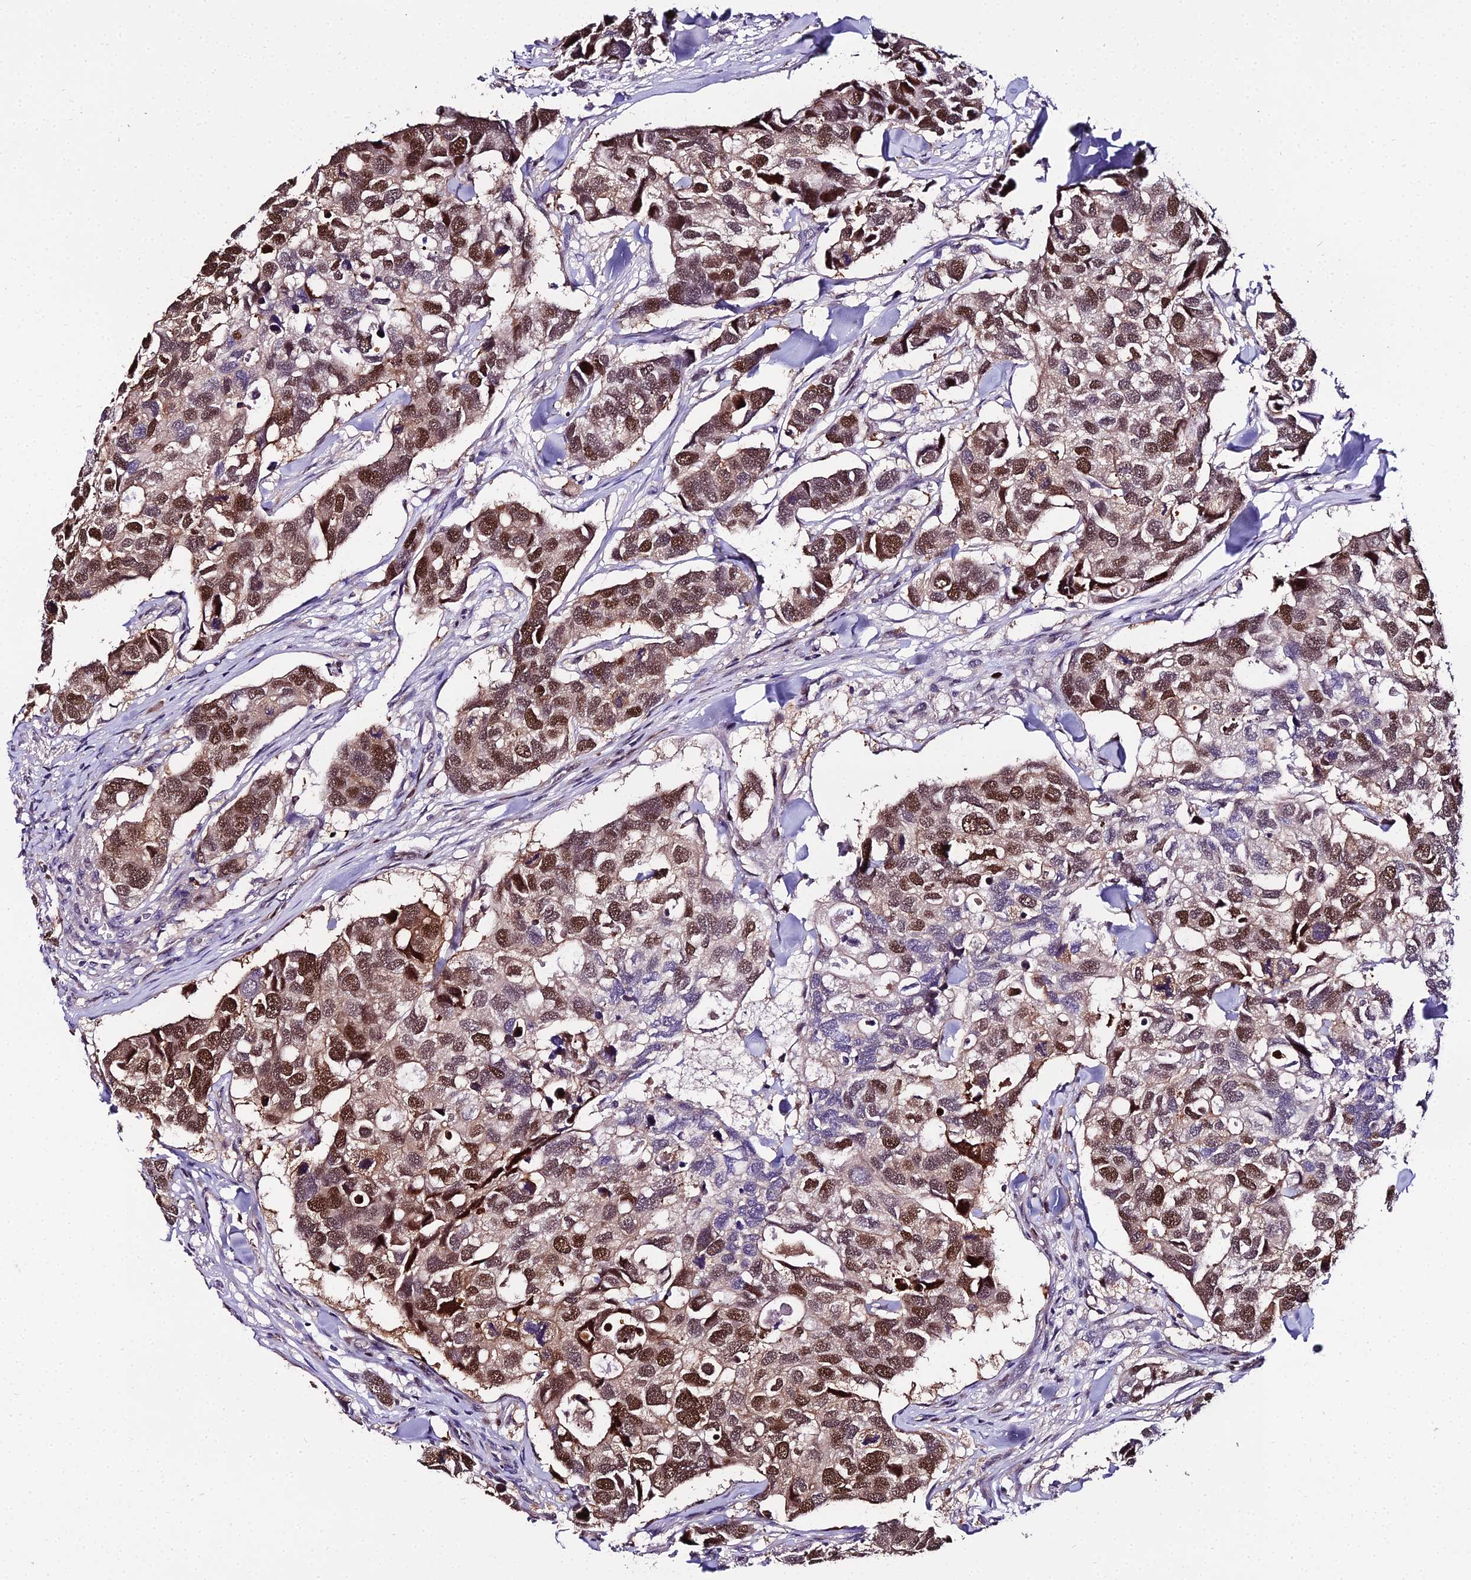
{"staining": {"intensity": "strong", "quantity": "25%-75%", "location": "nuclear"}, "tissue": "breast cancer", "cell_type": "Tumor cells", "image_type": "cancer", "snomed": [{"axis": "morphology", "description": "Duct carcinoma"}, {"axis": "topography", "description": "Breast"}], "caption": "DAB (3,3'-diaminobenzidine) immunohistochemical staining of human breast intraductal carcinoma demonstrates strong nuclear protein positivity in approximately 25%-75% of tumor cells.", "gene": "TRIML2", "patient": {"sex": "female", "age": 83}}